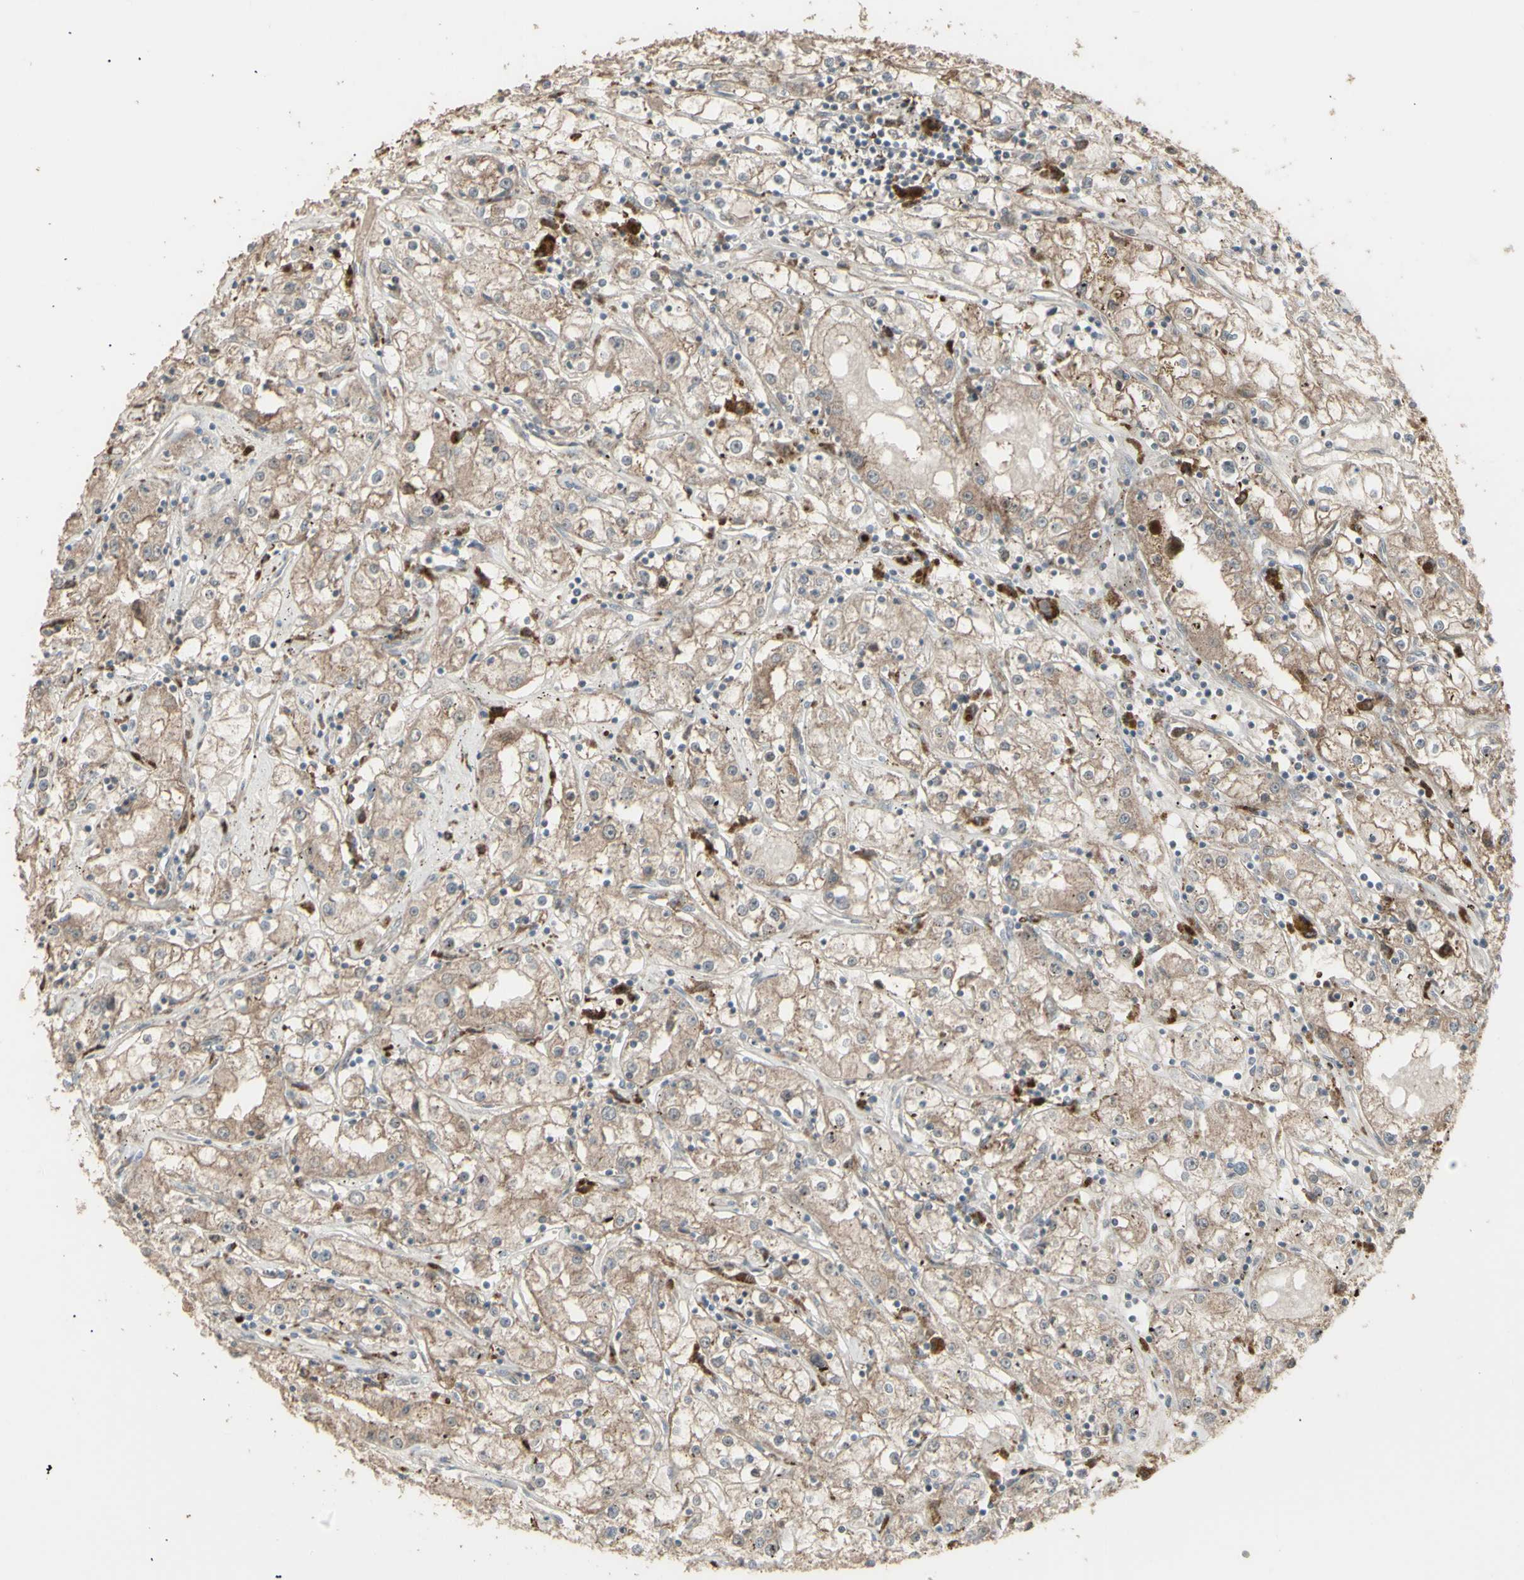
{"staining": {"intensity": "moderate", "quantity": ">75%", "location": "cytoplasmic/membranous"}, "tissue": "renal cancer", "cell_type": "Tumor cells", "image_type": "cancer", "snomed": [{"axis": "morphology", "description": "Adenocarcinoma, NOS"}, {"axis": "topography", "description": "Kidney"}], "caption": "Renal cancer (adenocarcinoma) stained with a brown dye demonstrates moderate cytoplasmic/membranous positive staining in about >75% of tumor cells.", "gene": "RNASEL", "patient": {"sex": "male", "age": 56}}